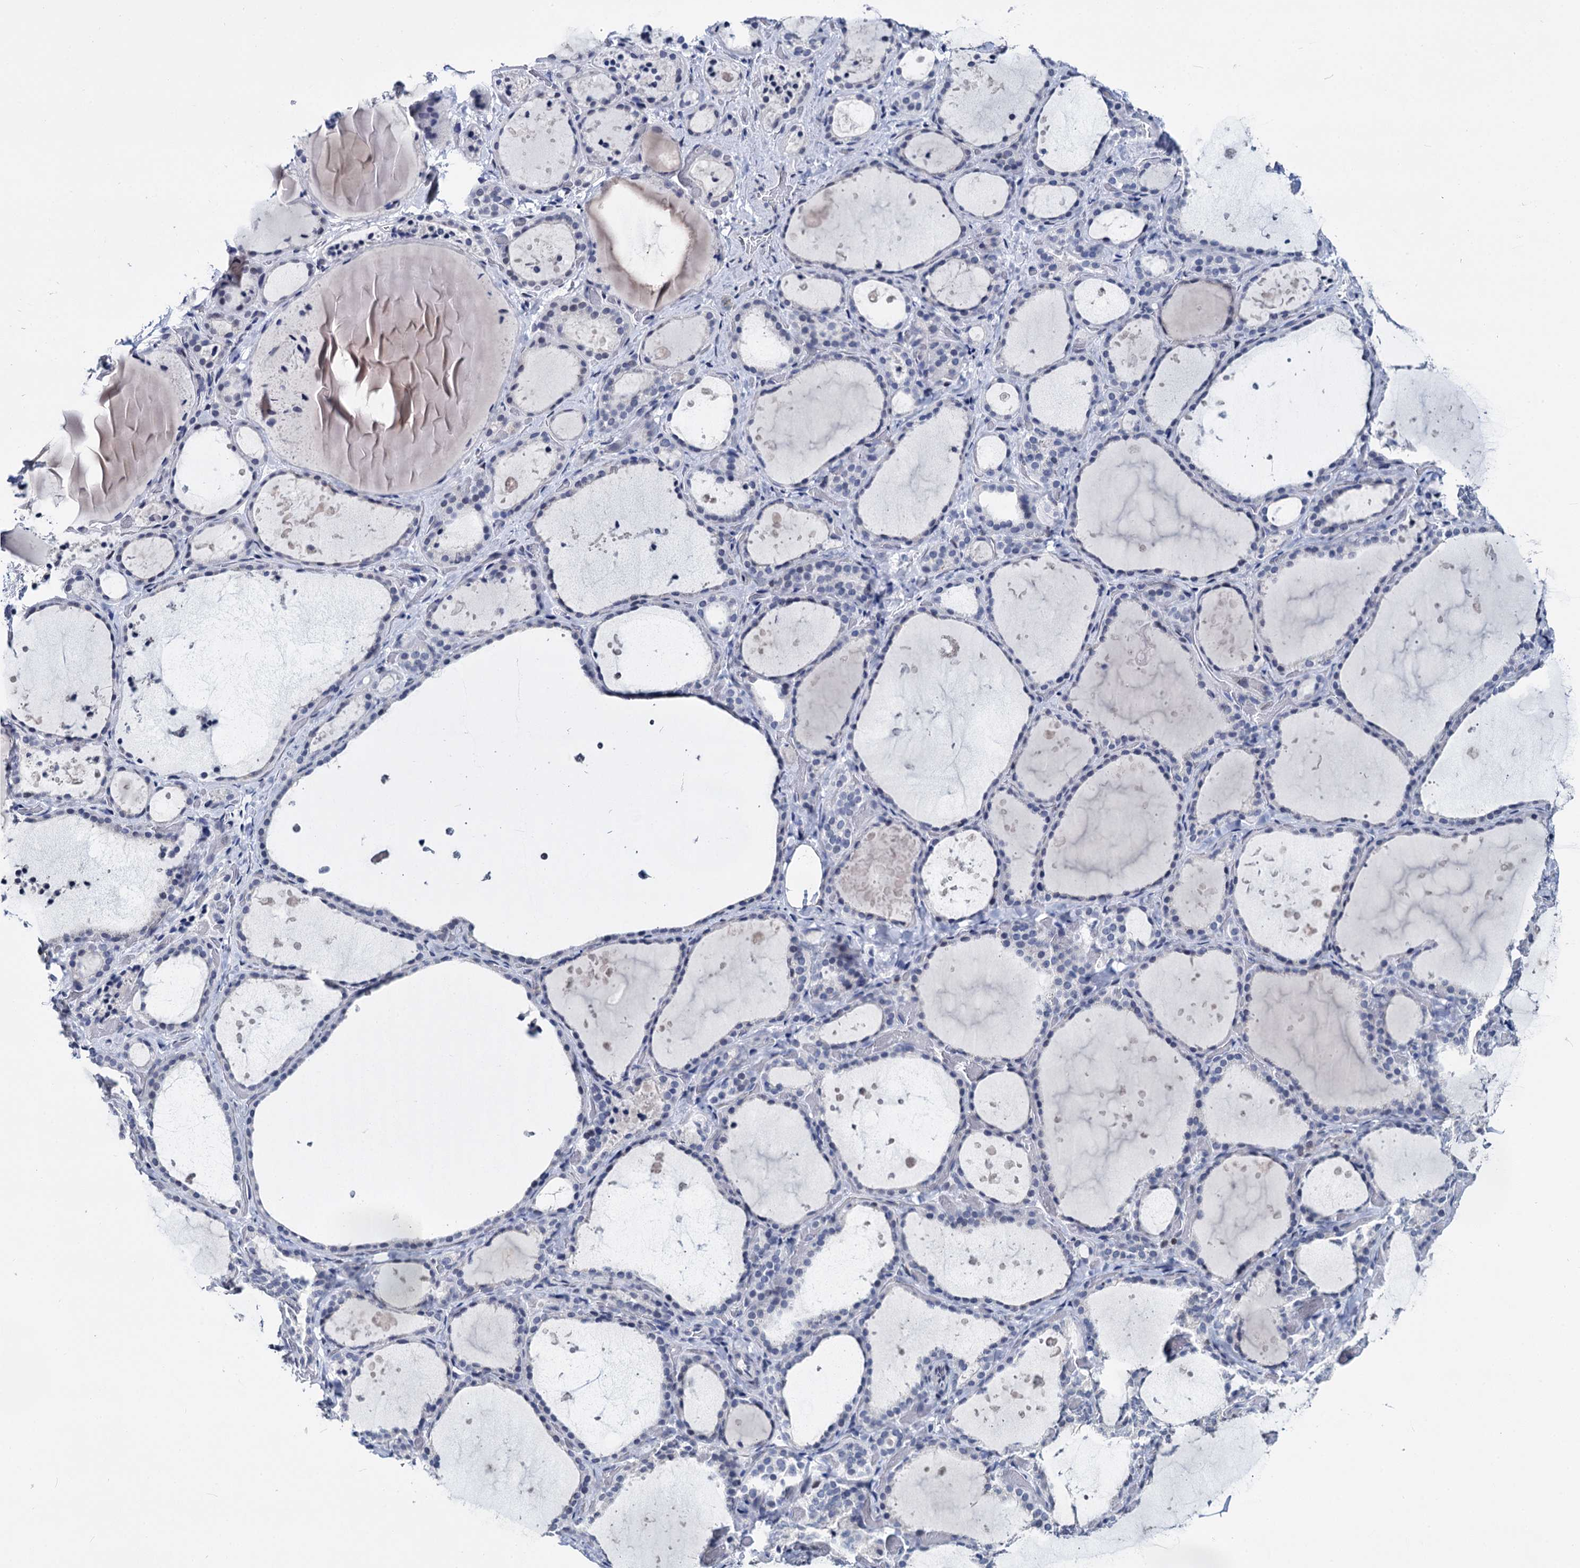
{"staining": {"intensity": "negative", "quantity": "none", "location": "none"}, "tissue": "thyroid gland", "cell_type": "Glandular cells", "image_type": "normal", "snomed": [{"axis": "morphology", "description": "Normal tissue, NOS"}, {"axis": "topography", "description": "Thyroid gland"}], "caption": "DAB (3,3'-diaminobenzidine) immunohistochemical staining of benign human thyroid gland reveals no significant positivity in glandular cells. Nuclei are stained in blue.", "gene": "MAGEA4", "patient": {"sex": "female", "age": 44}}